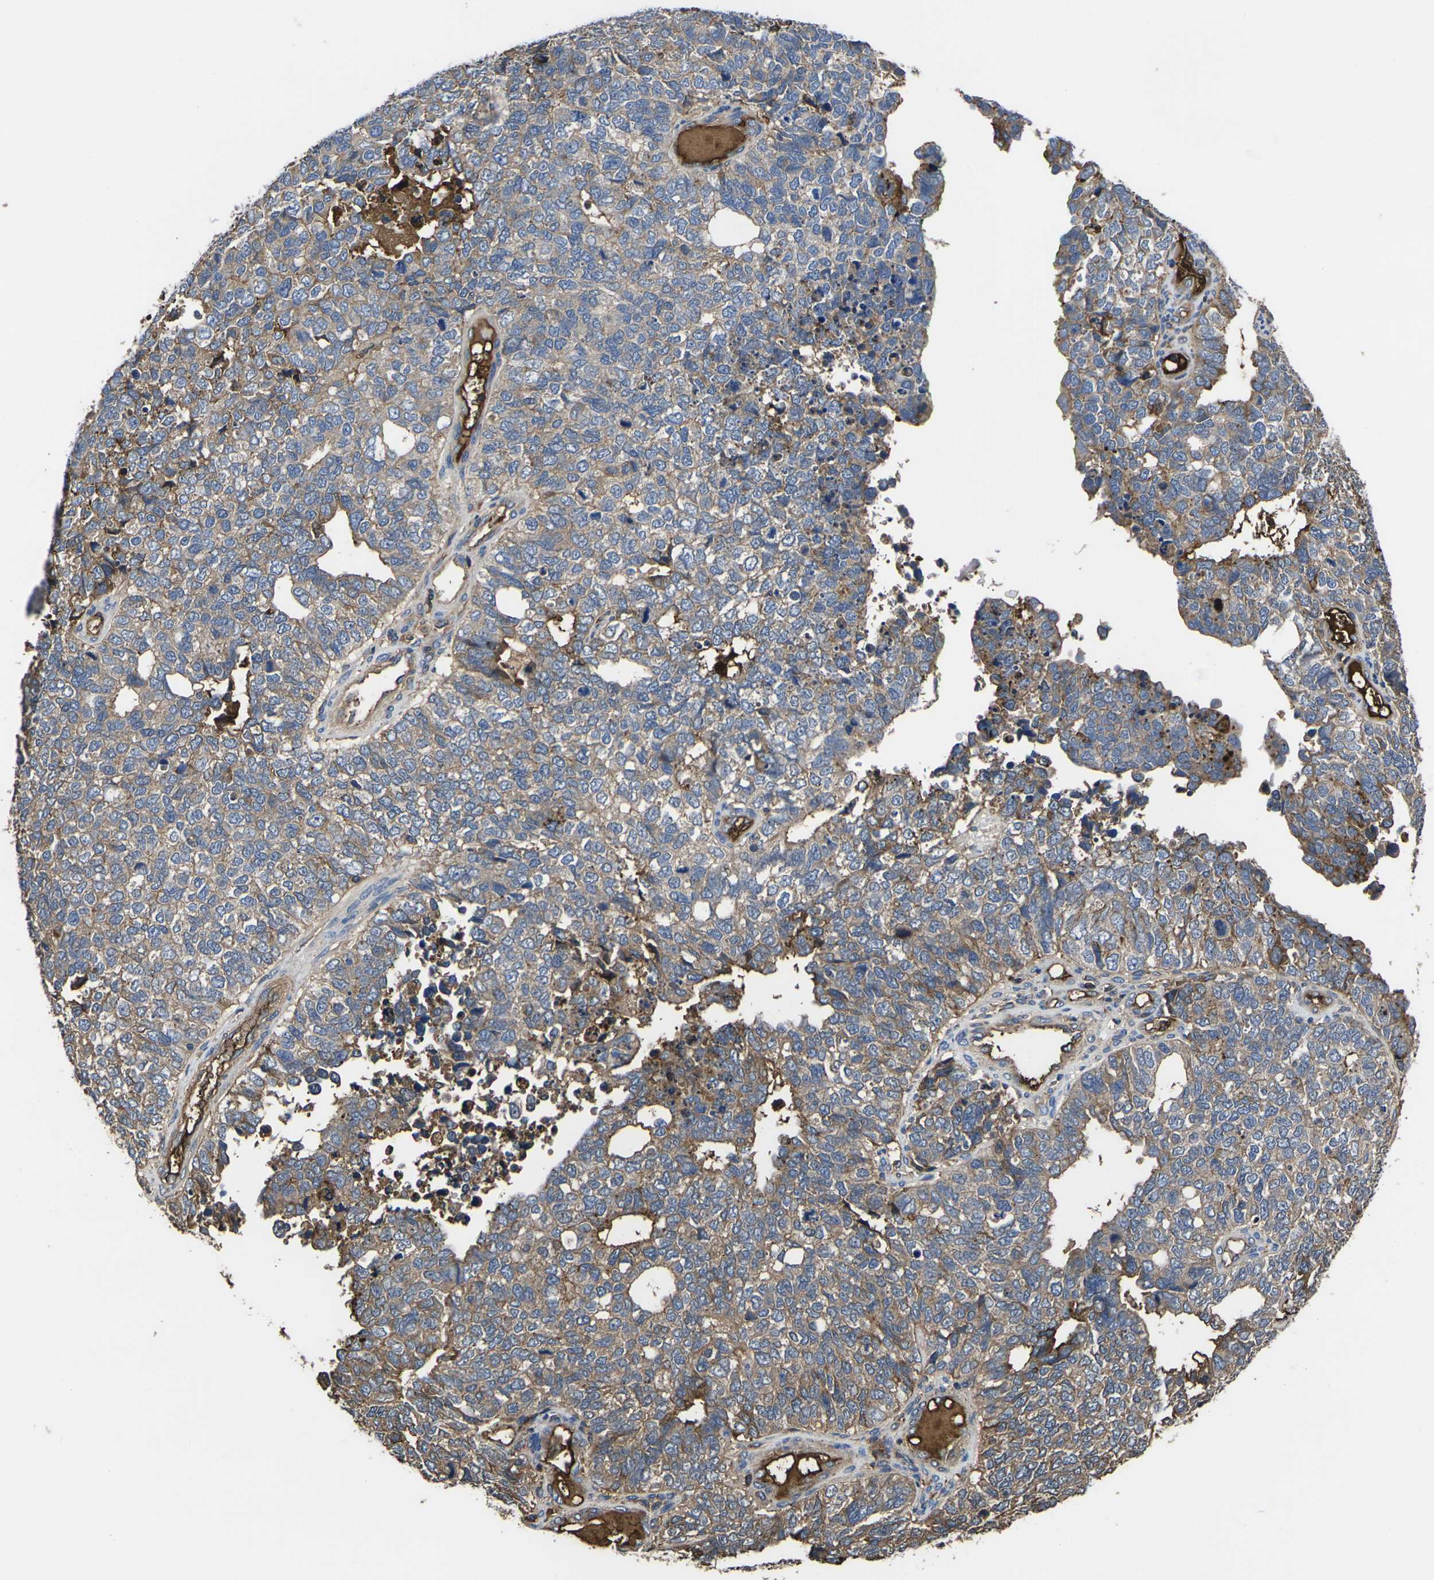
{"staining": {"intensity": "moderate", "quantity": ">75%", "location": "cytoplasmic/membranous"}, "tissue": "cervical cancer", "cell_type": "Tumor cells", "image_type": "cancer", "snomed": [{"axis": "morphology", "description": "Squamous cell carcinoma, NOS"}, {"axis": "topography", "description": "Cervix"}], "caption": "The photomicrograph reveals staining of cervical cancer, revealing moderate cytoplasmic/membranous protein staining (brown color) within tumor cells.", "gene": "HSPG2", "patient": {"sex": "female", "age": 63}}